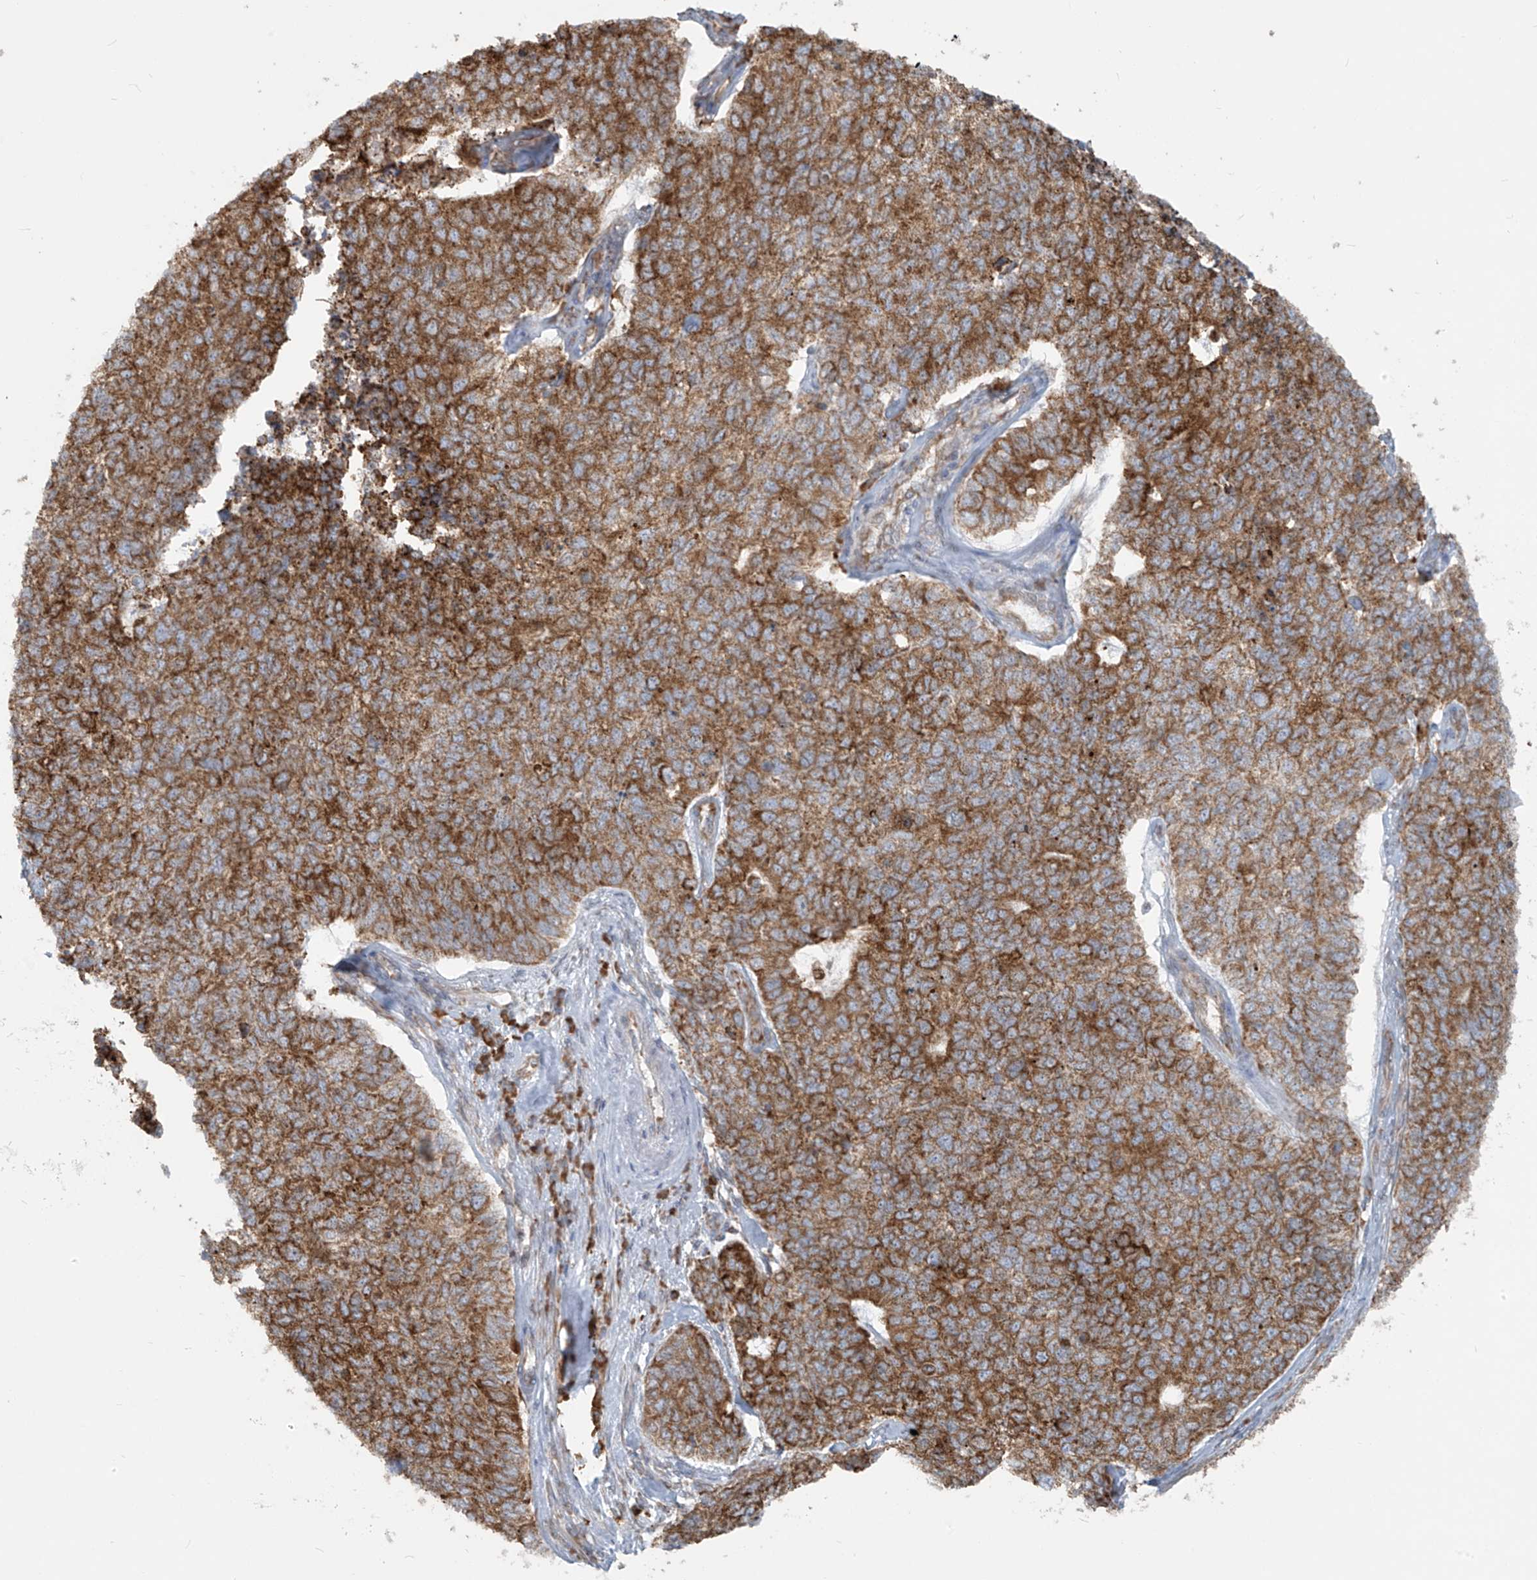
{"staining": {"intensity": "moderate", "quantity": ">75%", "location": "cytoplasmic/membranous"}, "tissue": "cervical cancer", "cell_type": "Tumor cells", "image_type": "cancer", "snomed": [{"axis": "morphology", "description": "Squamous cell carcinoma, NOS"}, {"axis": "topography", "description": "Cervix"}], "caption": "The image exhibits immunohistochemical staining of cervical squamous cell carcinoma. There is moderate cytoplasmic/membranous expression is seen in about >75% of tumor cells. The protein is stained brown, and the nuclei are stained in blue (DAB IHC with brightfield microscopy, high magnification).", "gene": "KATNIP", "patient": {"sex": "female", "age": 63}}